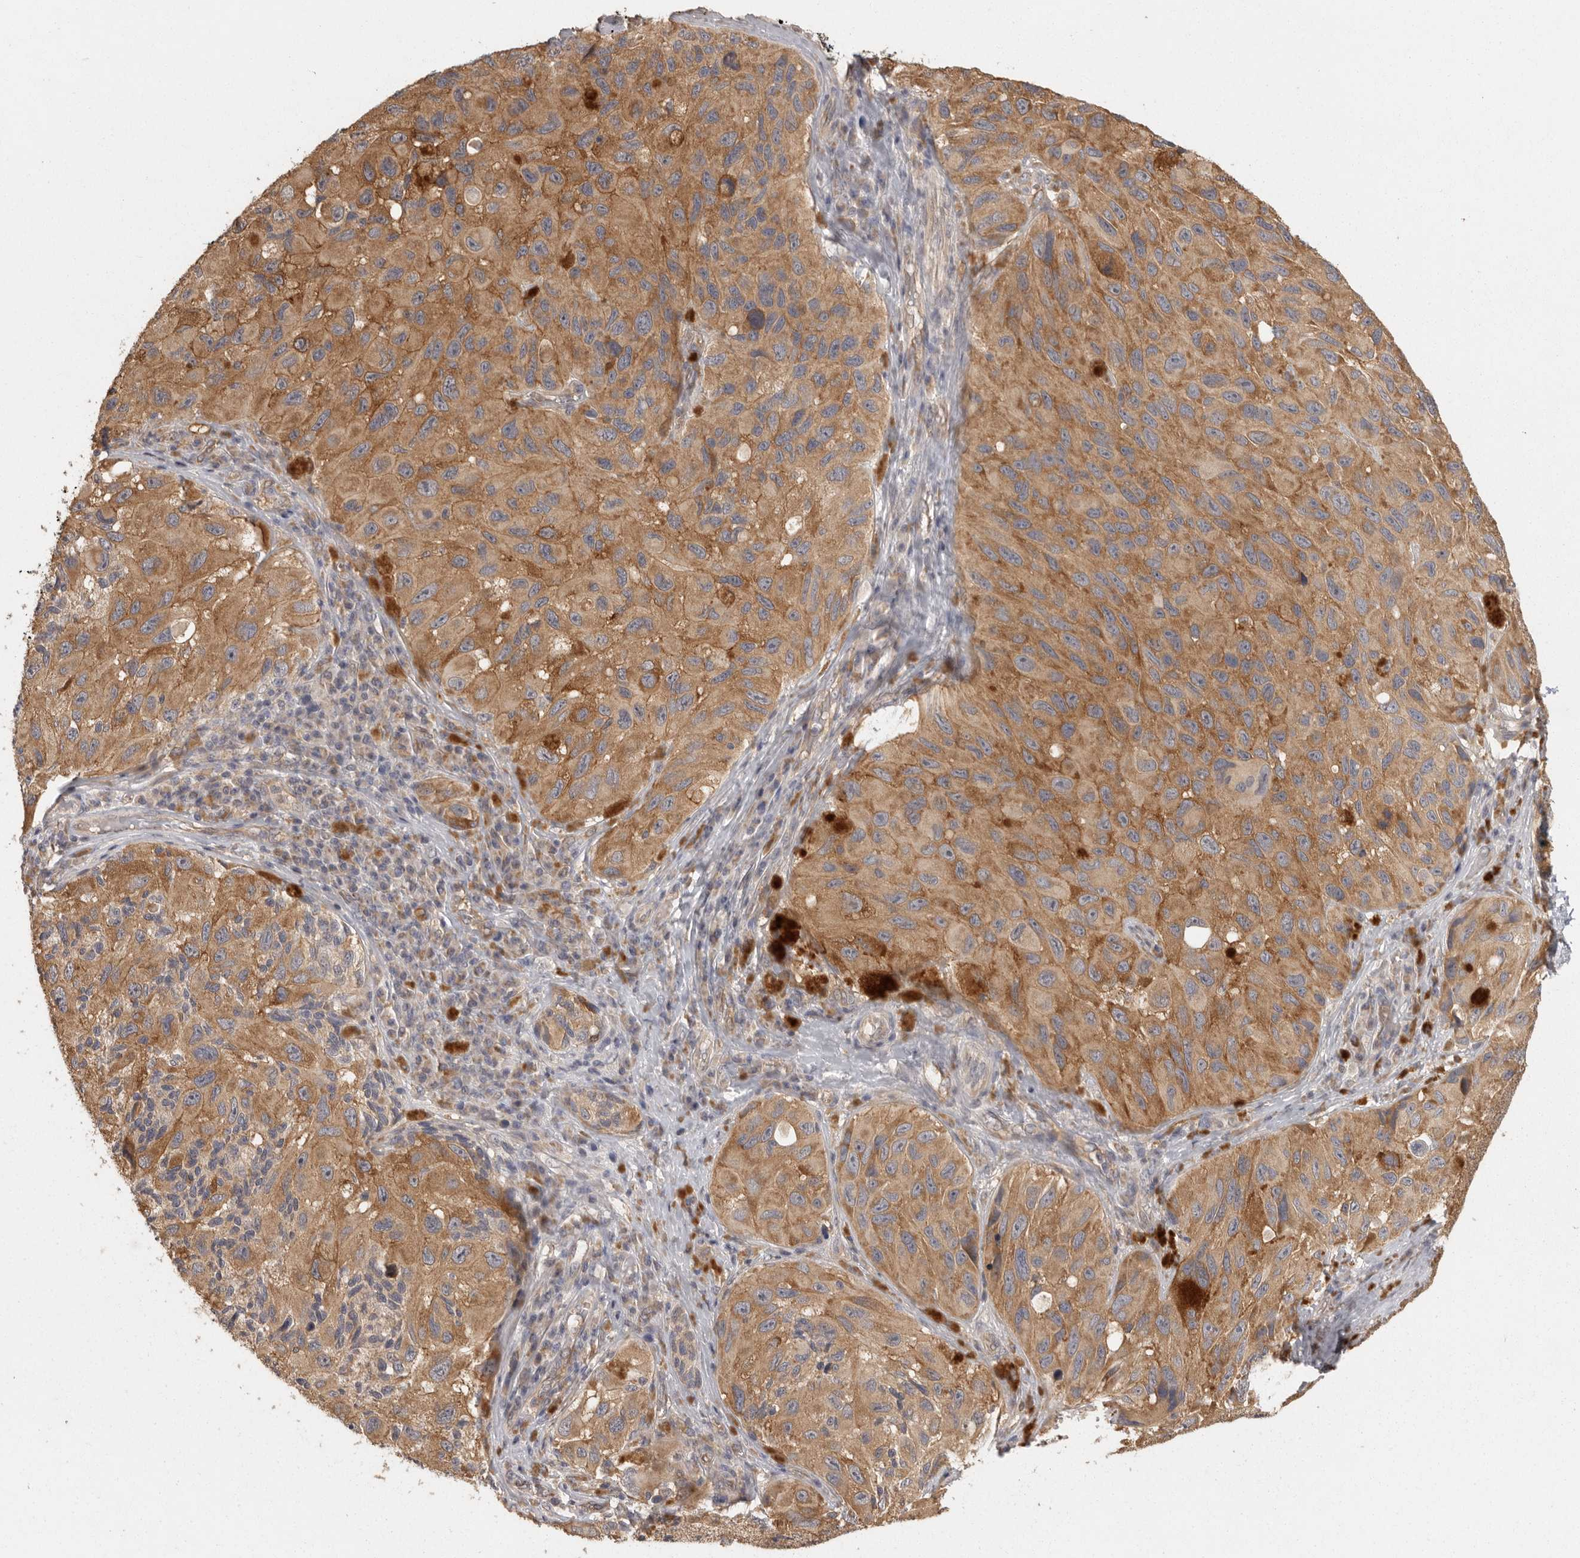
{"staining": {"intensity": "moderate", "quantity": ">75%", "location": "cytoplasmic/membranous"}, "tissue": "melanoma", "cell_type": "Tumor cells", "image_type": "cancer", "snomed": [{"axis": "morphology", "description": "Malignant melanoma, NOS"}, {"axis": "topography", "description": "Skin"}], "caption": "Protein positivity by IHC reveals moderate cytoplasmic/membranous expression in approximately >75% of tumor cells in malignant melanoma.", "gene": "BAIAP2", "patient": {"sex": "female", "age": 73}}